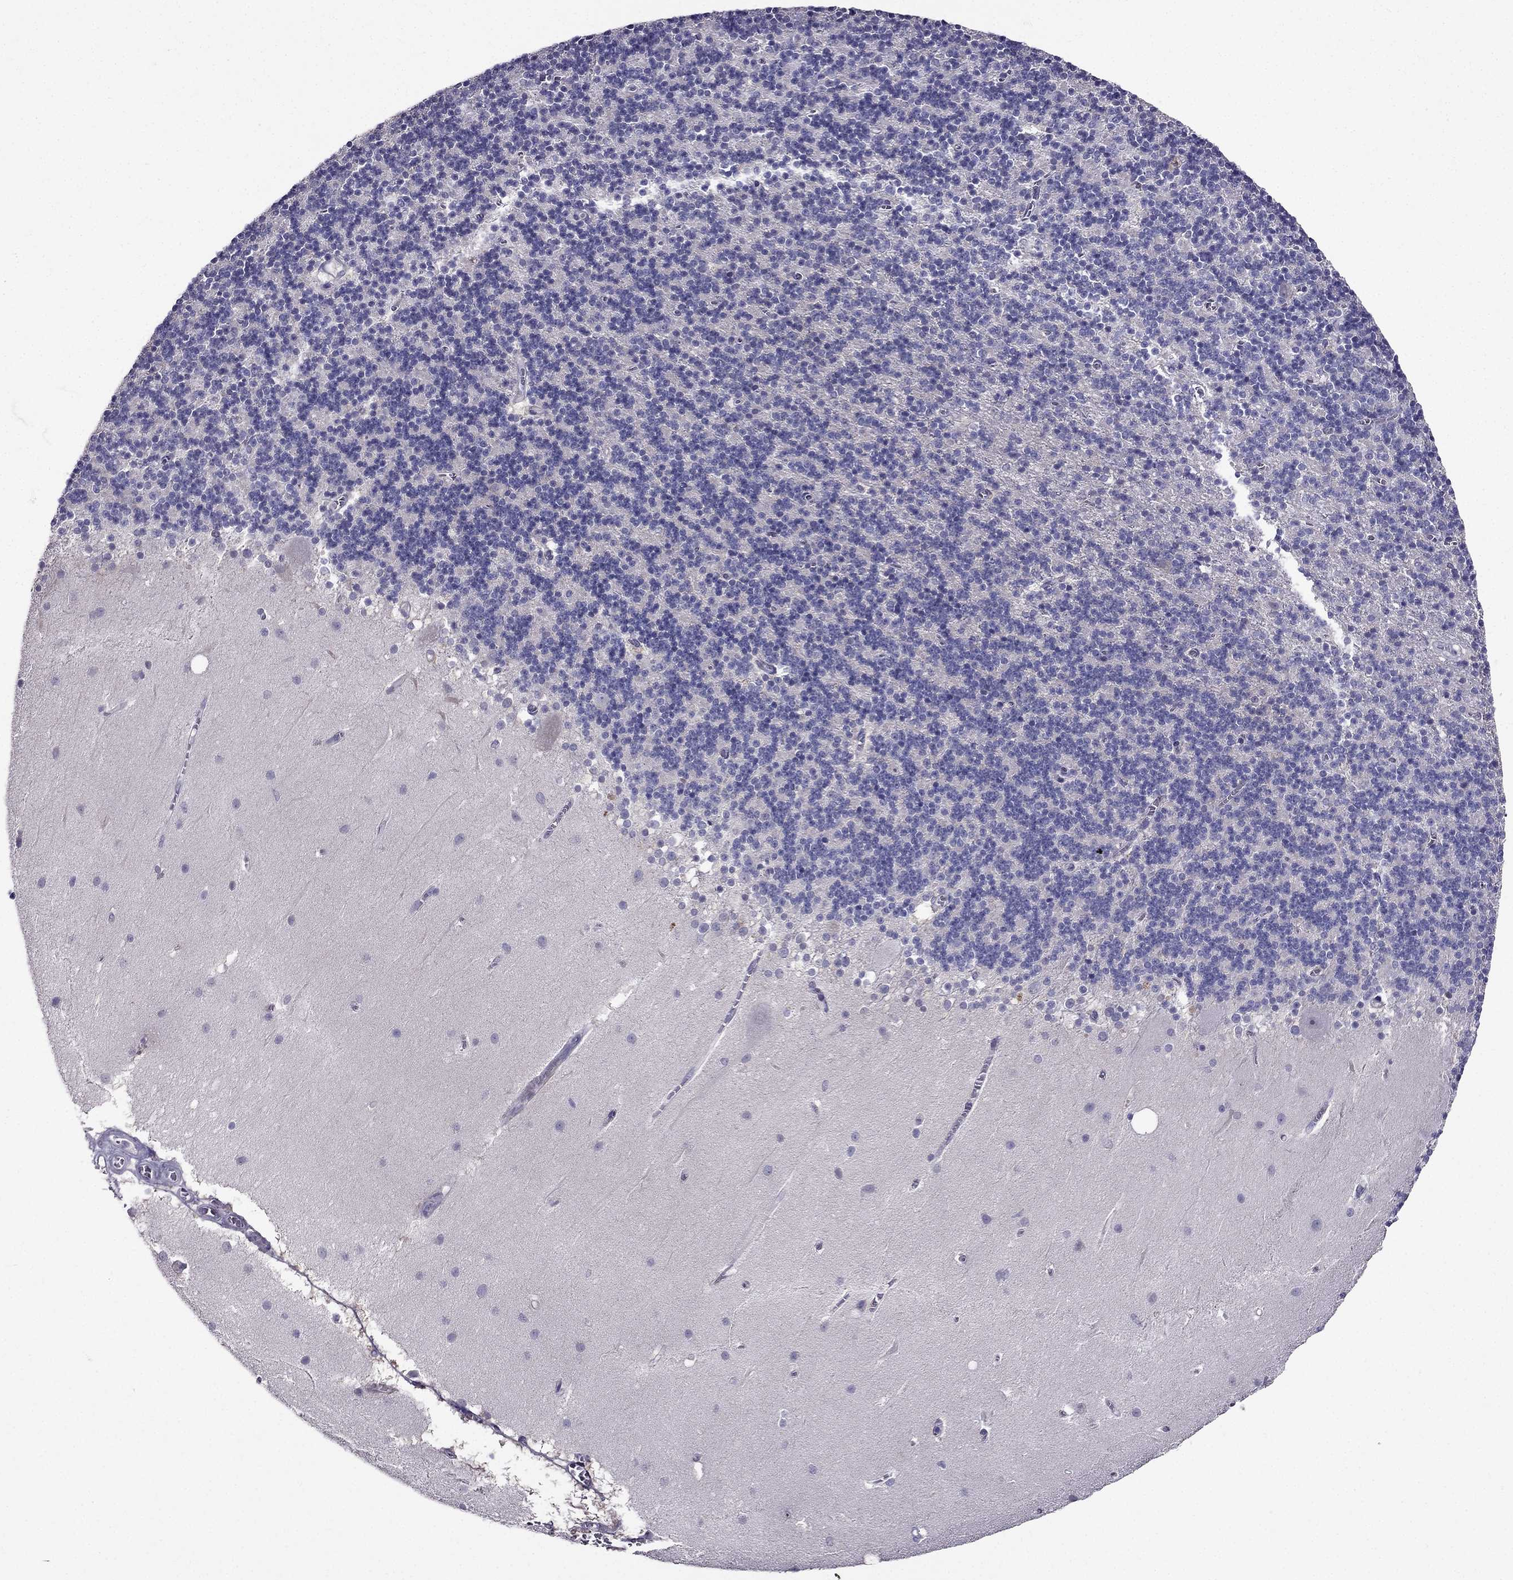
{"staining": {"intensity": "negative", "quantity": "none", "location": "none"}, "tissue": "cerebellum", "cell_type": "Cells in granular layer", "image_type": "normal", "snomed": [{"axis": "morphology", "description": "Normal tissue, NOS"}, {"axis": "topography", "description": "Cerebellum"}], "caption": "IHC histopathology image of unremarkable cerebellum stained for a protein (brown), which exhibits no positivity in cells in granular layer.", "gene": "DUSP15", "patient": {"sex": "male", "age": 70}}